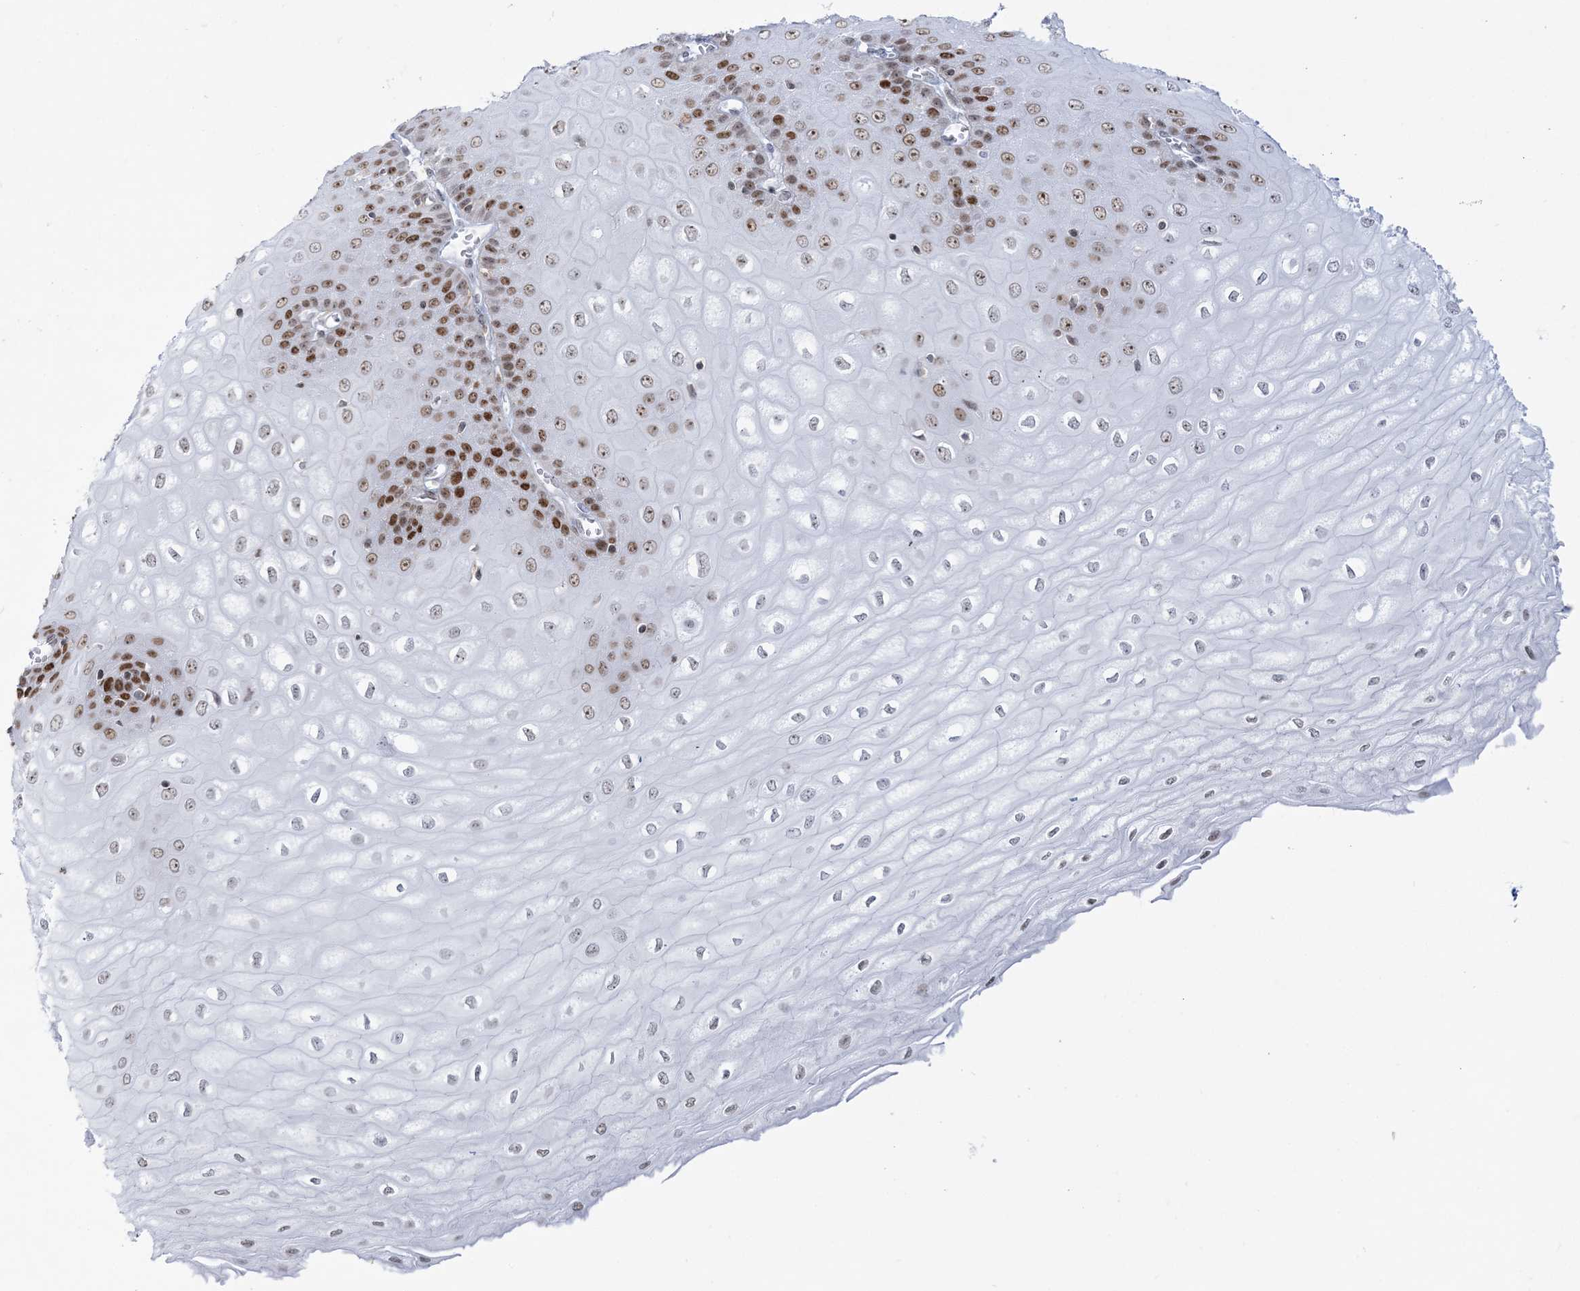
{"staining": {"intensity": "strong", "quantity": "25%-75%", "location": "nuclear"}, "tissue": "esophagus", "cell_type": "Squamous epithelial cells", "image_type": "normal", "snomed": [{"axis": "morphology", "description": "Normal tissue, NOS"}, {"axis": "topography", "description": "Esophagus"}], "caption": "Human esophagus stained with a brown dye displays strong nuclear positive positivity in approximately 25%-75% of squamous epithelial cells.", "gene": "DDX21", "patient": {"sex": "male", "age": 60}}